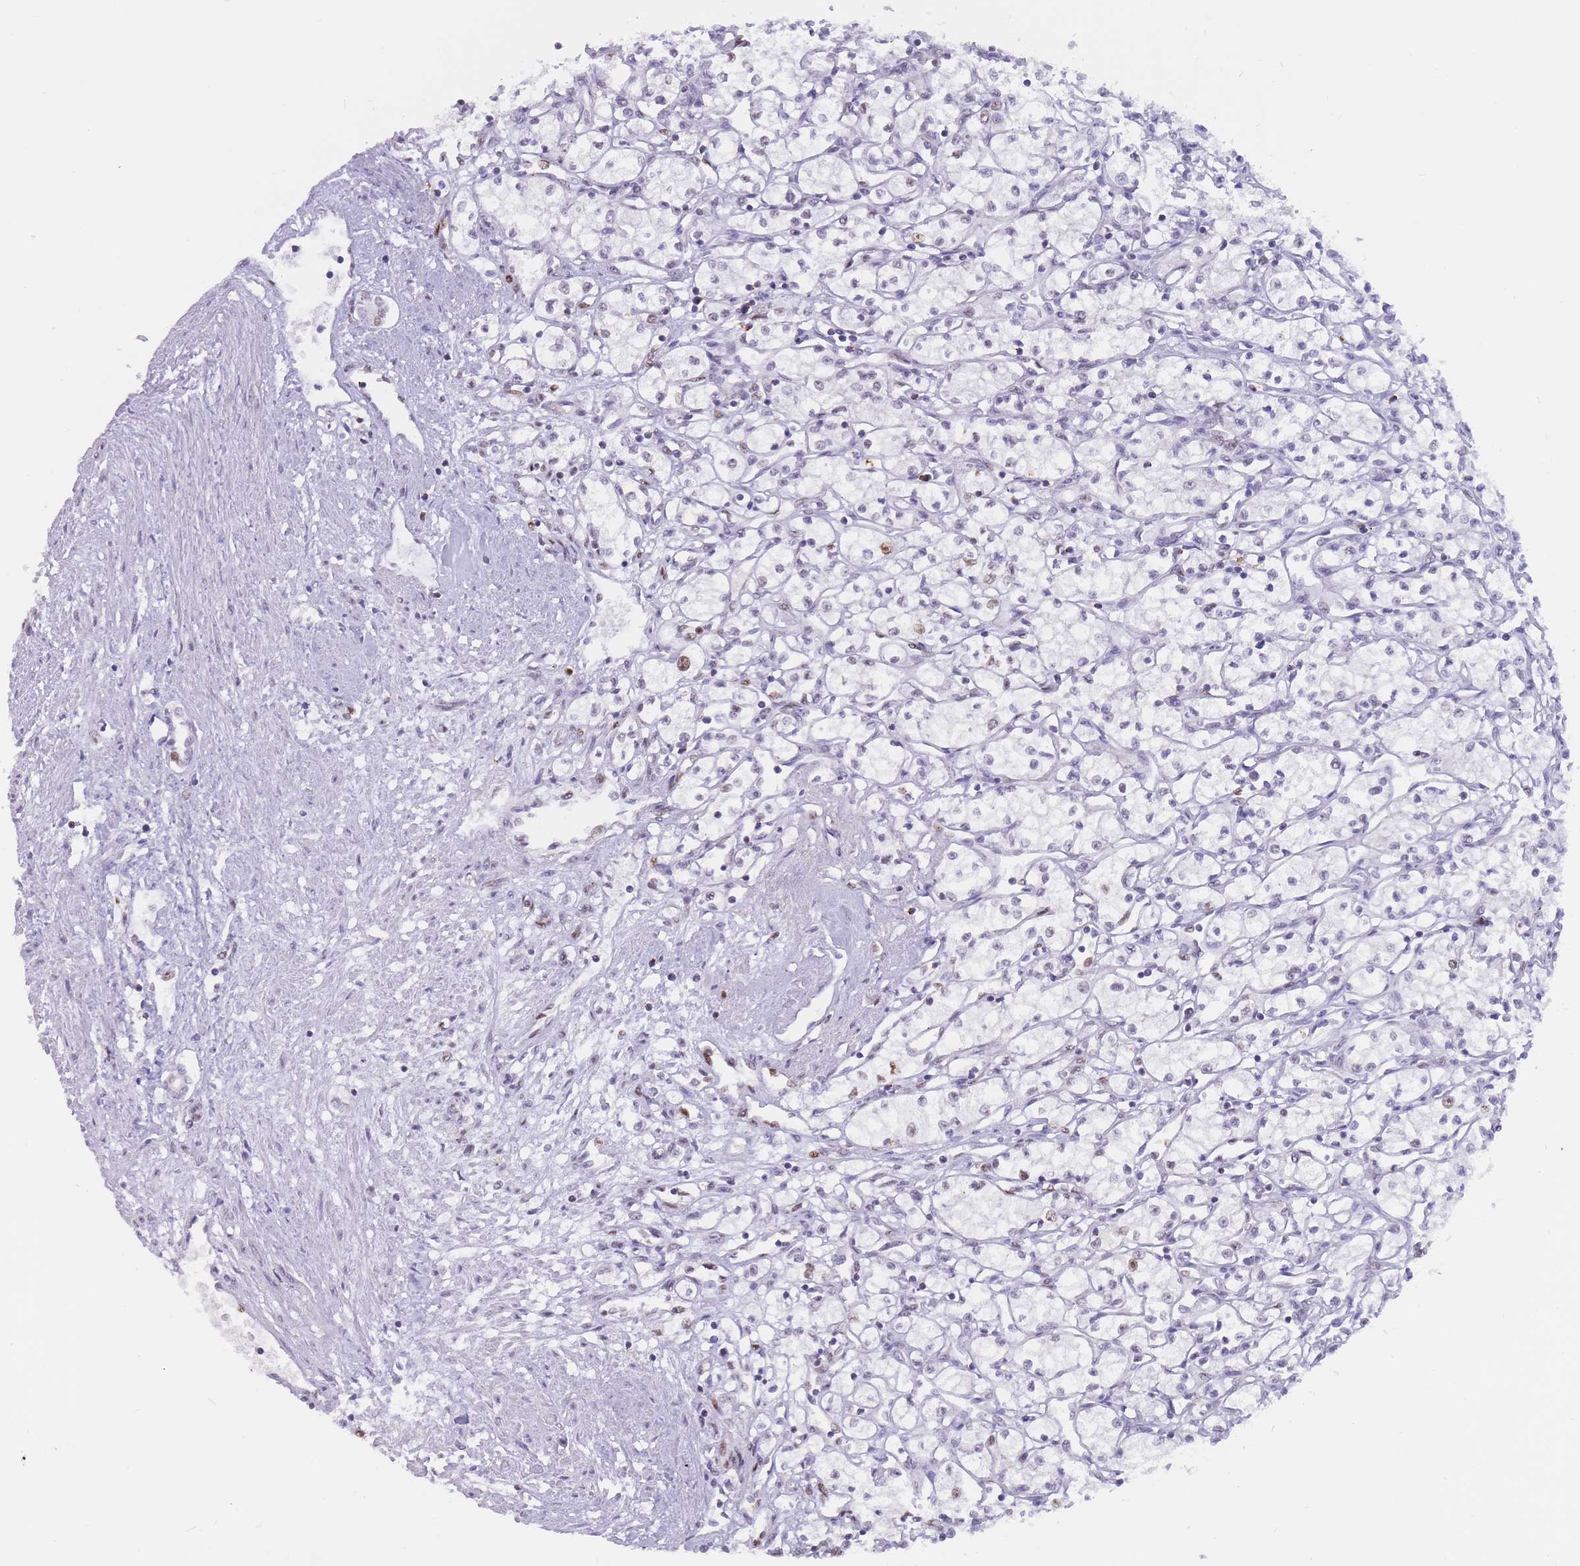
{"staining": {"intensity": "negative", "quantity": "none", "location": "none"}, "tissue": "renal cancer", "cell_type": "Tumor cells", "image_type": "cancer", "snomed": [{"axis": "morphology", "description": "Adenocarcinoma, NOS"}, {"axis": "topography", "description": "Kidney"}], "caption": "IHC image of neoplastic tissue: human renal adenocarcinoma stained with DAB displays no significant protein expression in tumor cells.", "gene": "NASP", "patient": {"sex": "male", "age": 59}}